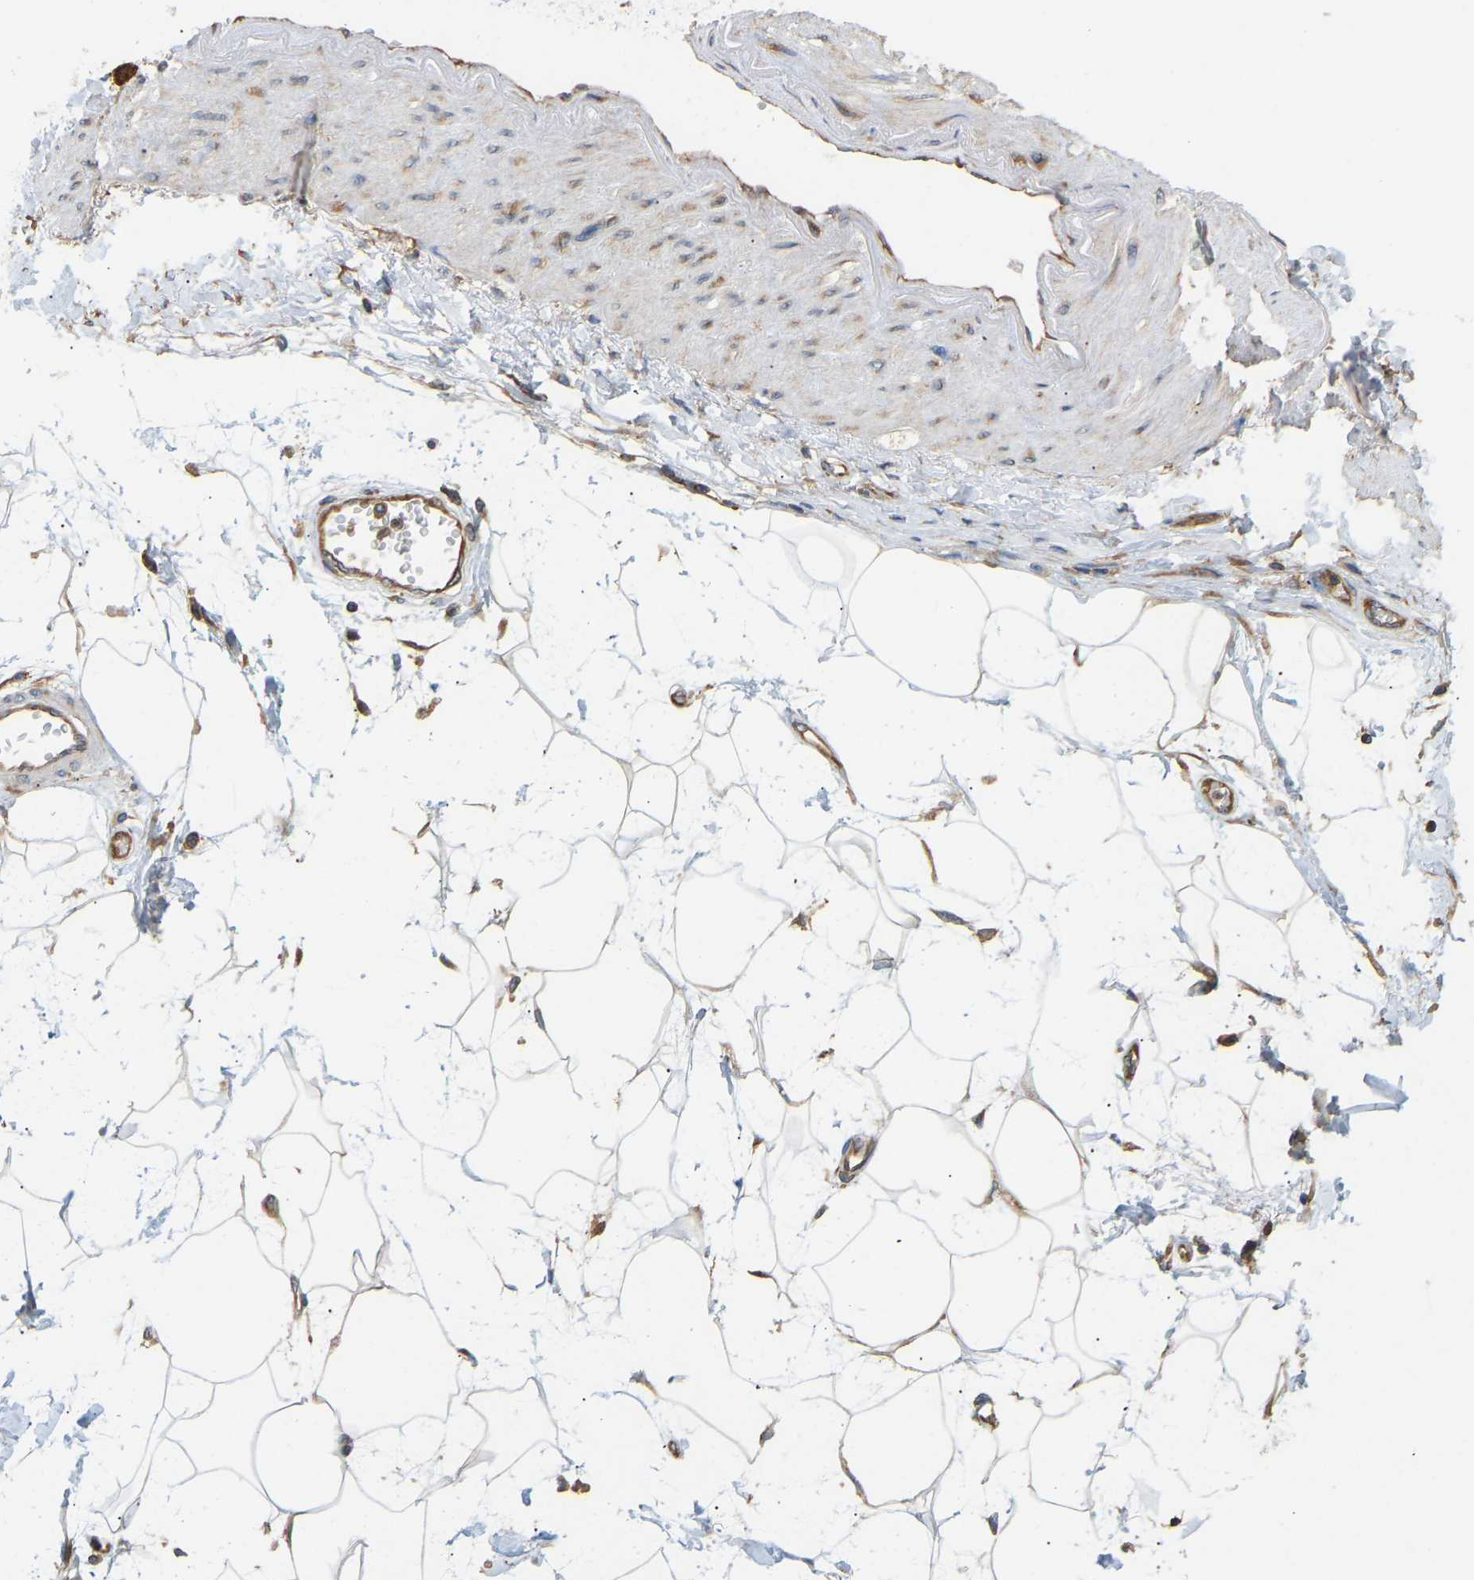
{"staining": {"intensity": "moderate", "quantity": "<25%", "location": "cytoplasmic/membranous"}, "tissue": "adipose tissue", "cell_type": "Adipocytes", "image_type": "normal", "snomed": [{"axis": "morphology", "description": "Normal tissue, NOS"}, {"axis": "morphology", "description": "Adenocarcinoma, NOS"}, {"axis": "topography", "description": "Duodenum"}, {"axis": "topography", "description": "Peripheral nerve tissue"}], "caption": "An immunohistochemistry (IHC) photomicrograph of normal tissue is shown. Protein staining in brown shows moderate cytoplasmic/membranous positivity in adipose tissue within adipocytes. Nuclei are stained in blue.", "gene": "RPS6KB2", "patient": {"sex": "female", "age": 60}}